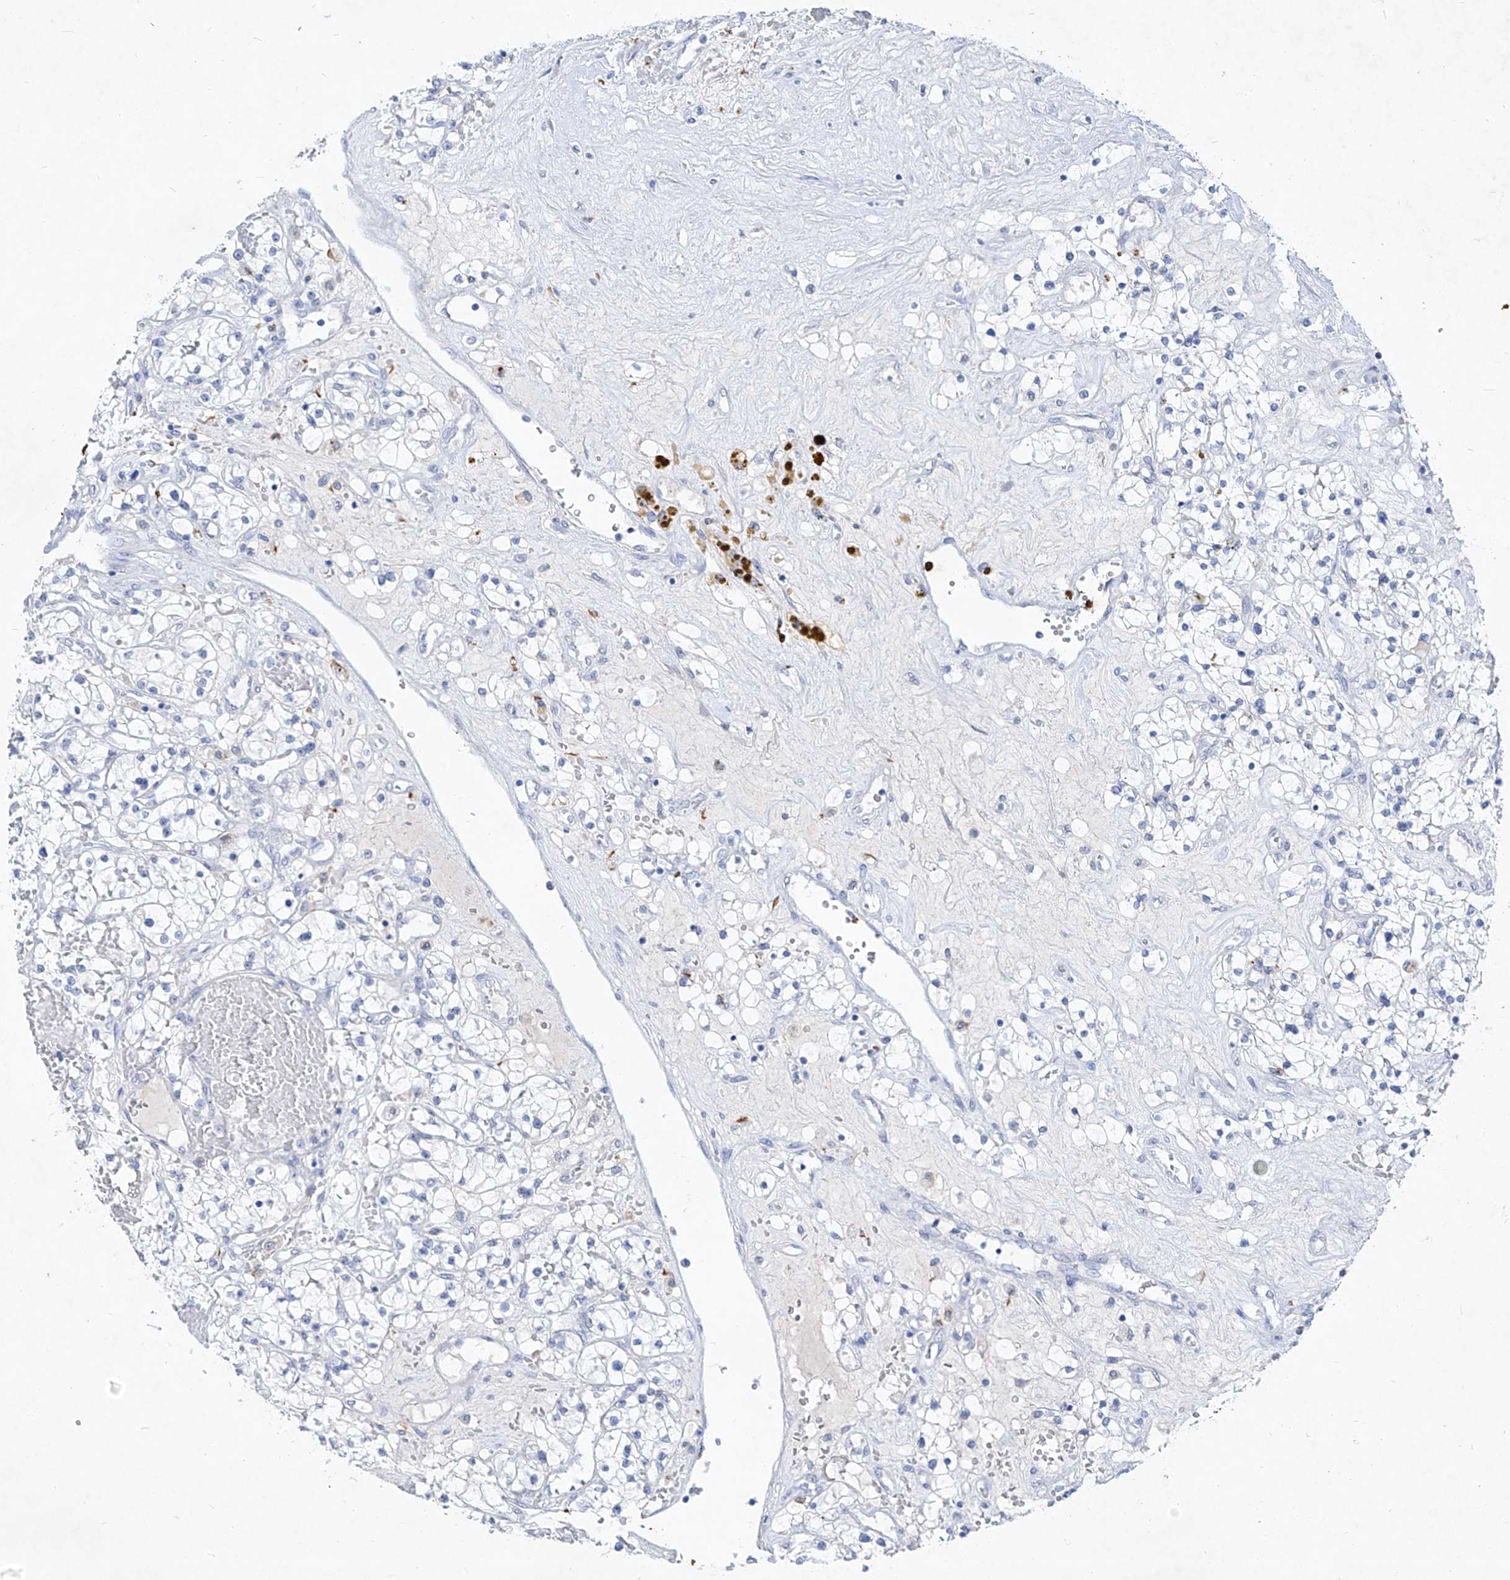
{"staining": {"intensity": "negative", "quantity": "none", "location": "none"}, "tissue": "renal cancer", "cell_type": "Tumor cells", "image_type": "cancer", "snomed": [{"axis": "morphology", "description": "Normal tissue, NOS"}, {"axis": "morphology", "description": "Adenocarcinoma, NOS"}, {"axis": "topography", "description": "Kidney"}], "caption": "Renal adenocarcinoma was stained to show a protein in brown. There is no significant expression in tumor cells.", "gene": "FRS3", "patient": {"sex": "male", "age": 68}}